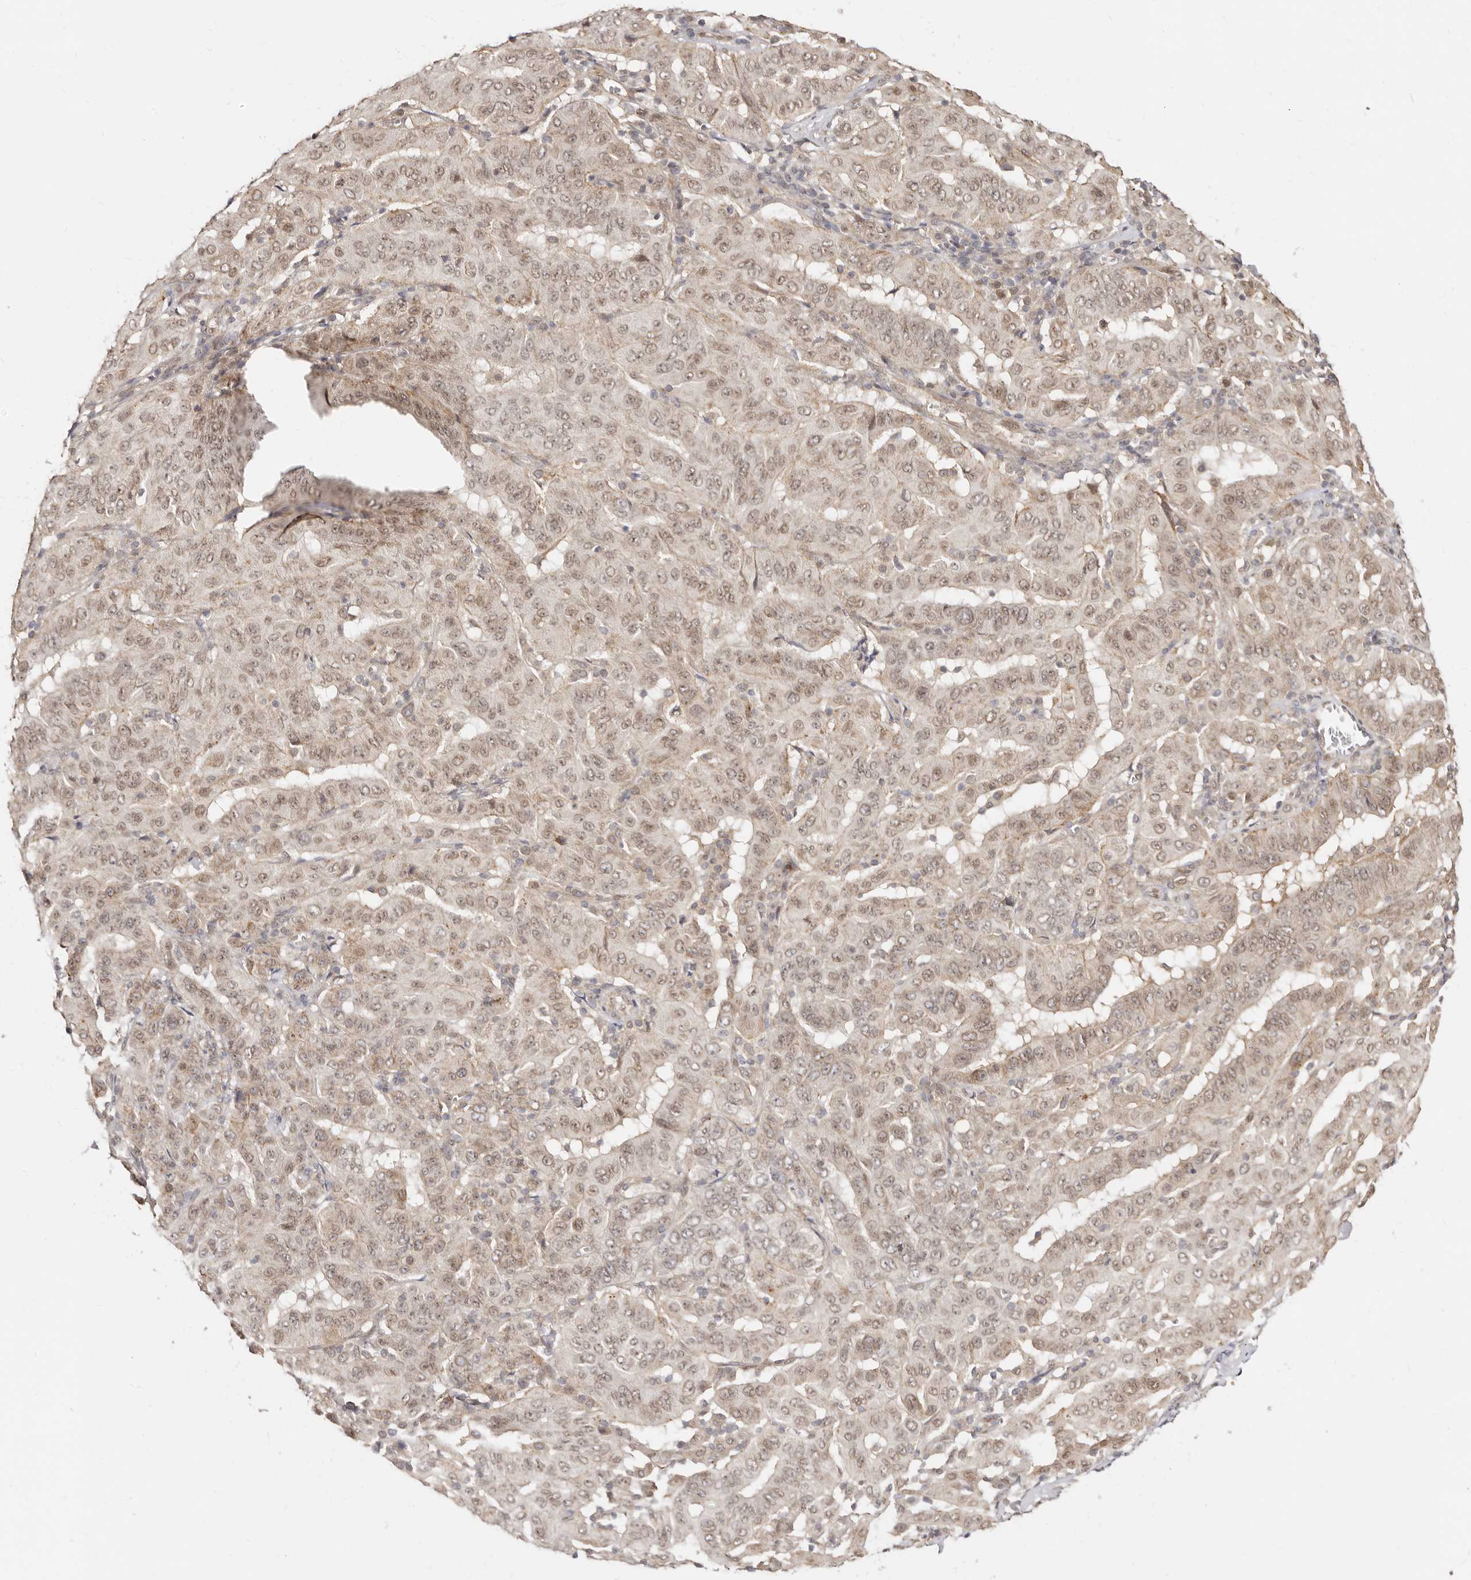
{"staining": {"intensity": "moderate", "quantity": ">75%", "location": "nuclear"}, "tissue": "pancreatic cancer", "cell_type": "Tumor cells", "image_type": "cancer", "snomed": [{"axis": "morphology", "description": "Adenocarcinoma, NOS"}, {"axis": "topography", "description": "Pancreas"}], "caption": "Immunohistochemistry (IHC) of human pancreatic cancer (adenocarcinoma) reveals medium levels of moderate nuclear positivity in approximately >75% of tumor cells.", "gene": "LCORL", "patient": {"sex": "male", "age": 63}}